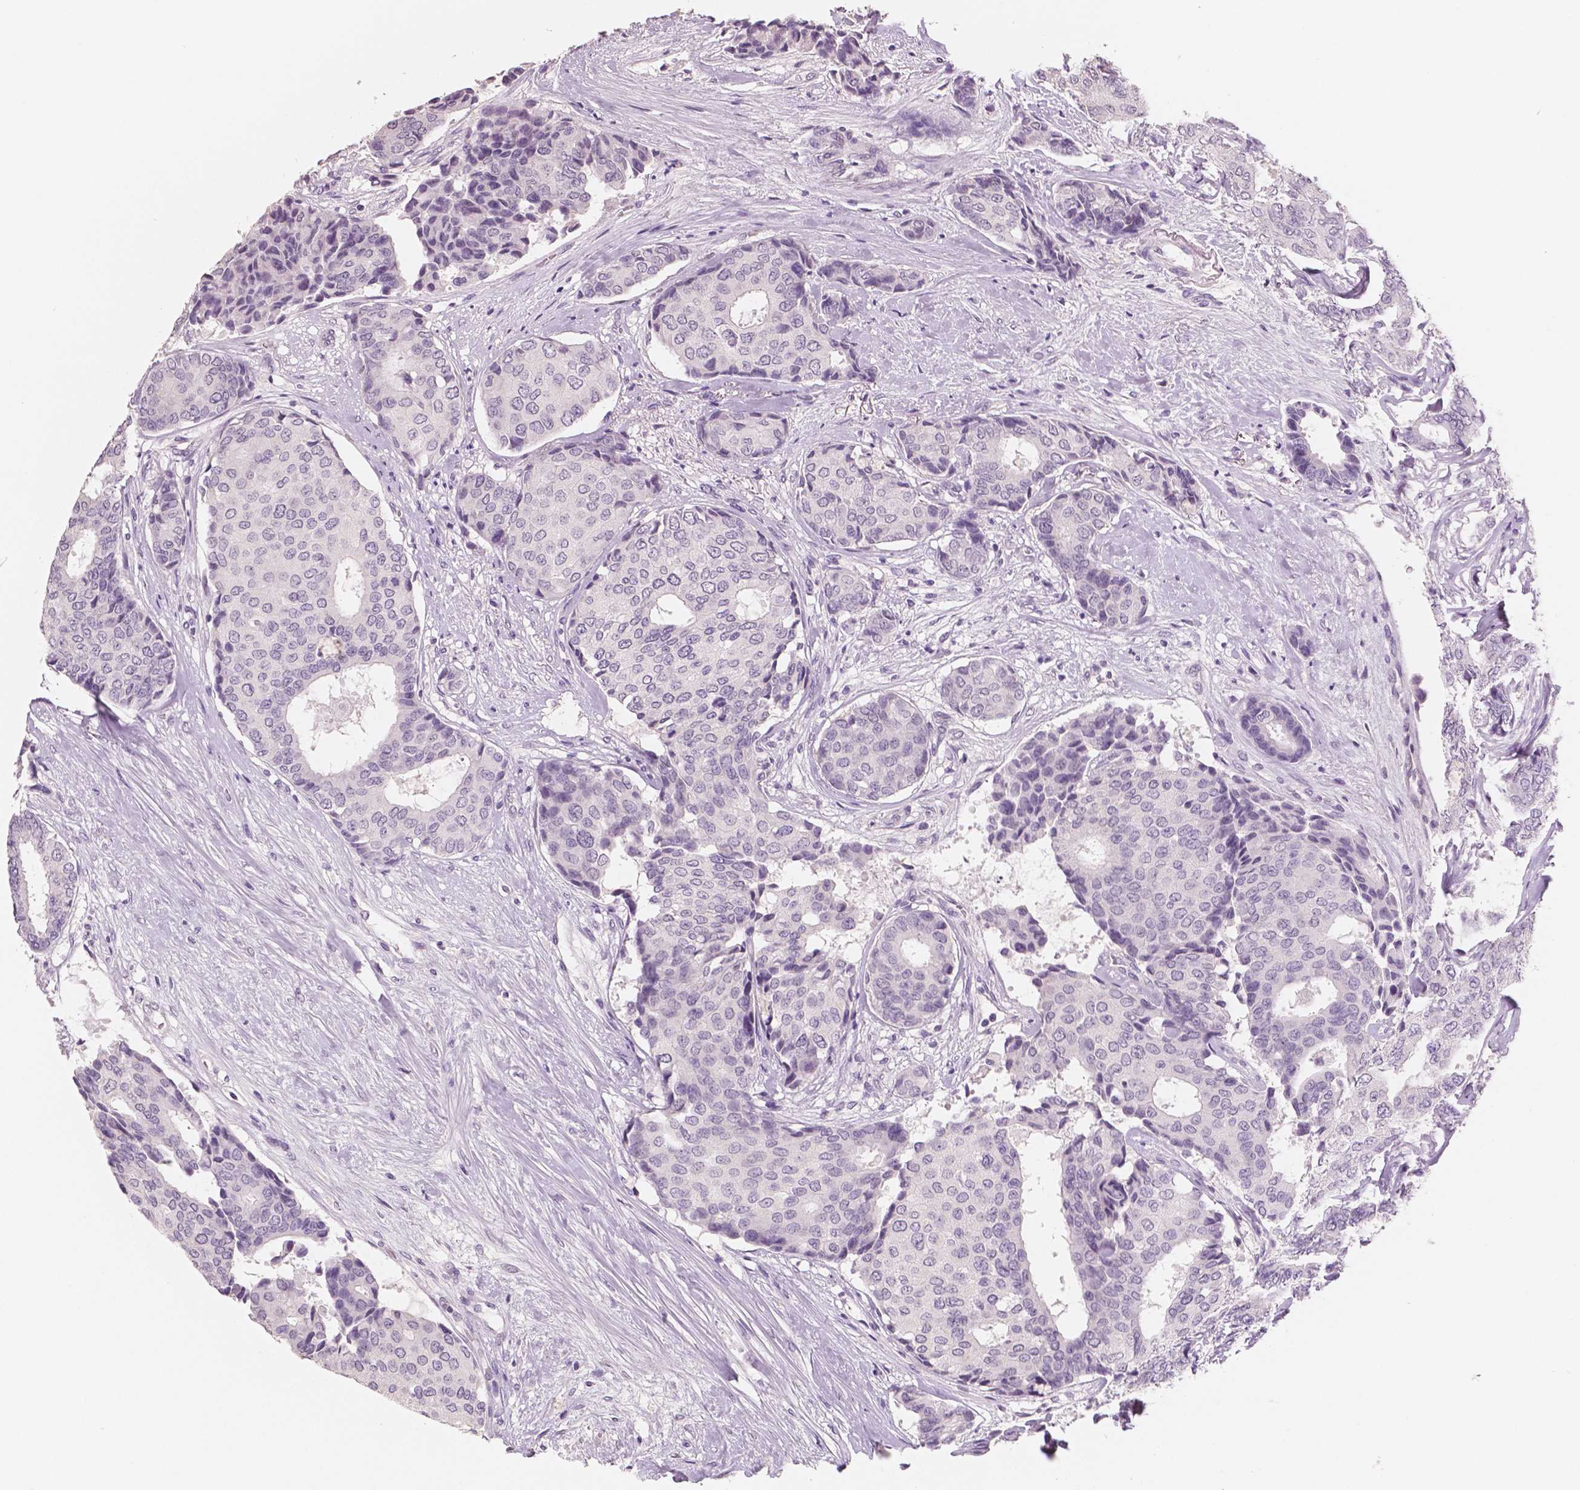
{"staining": {"intensity": "negative", "quantity": "none", "location": "none"}, "tissue": "breast cancer", "cell_type": "Tumor cells", "image_type": "cancer", "snomed": [{"axis": "morphology", "description": "Duct carcinoma"}, {"axis": "topography", "description": "Breast"}], "caption": "A high-resolution micrograph shows immunohistochemistry (IHC) staining of intraductal carcinoma (breast), which exhibits no significant expression in tumor cells. Nuclei are stained in blue.", "gene": "NECAB2", "patient": {"sex": "female", "age": 75}}